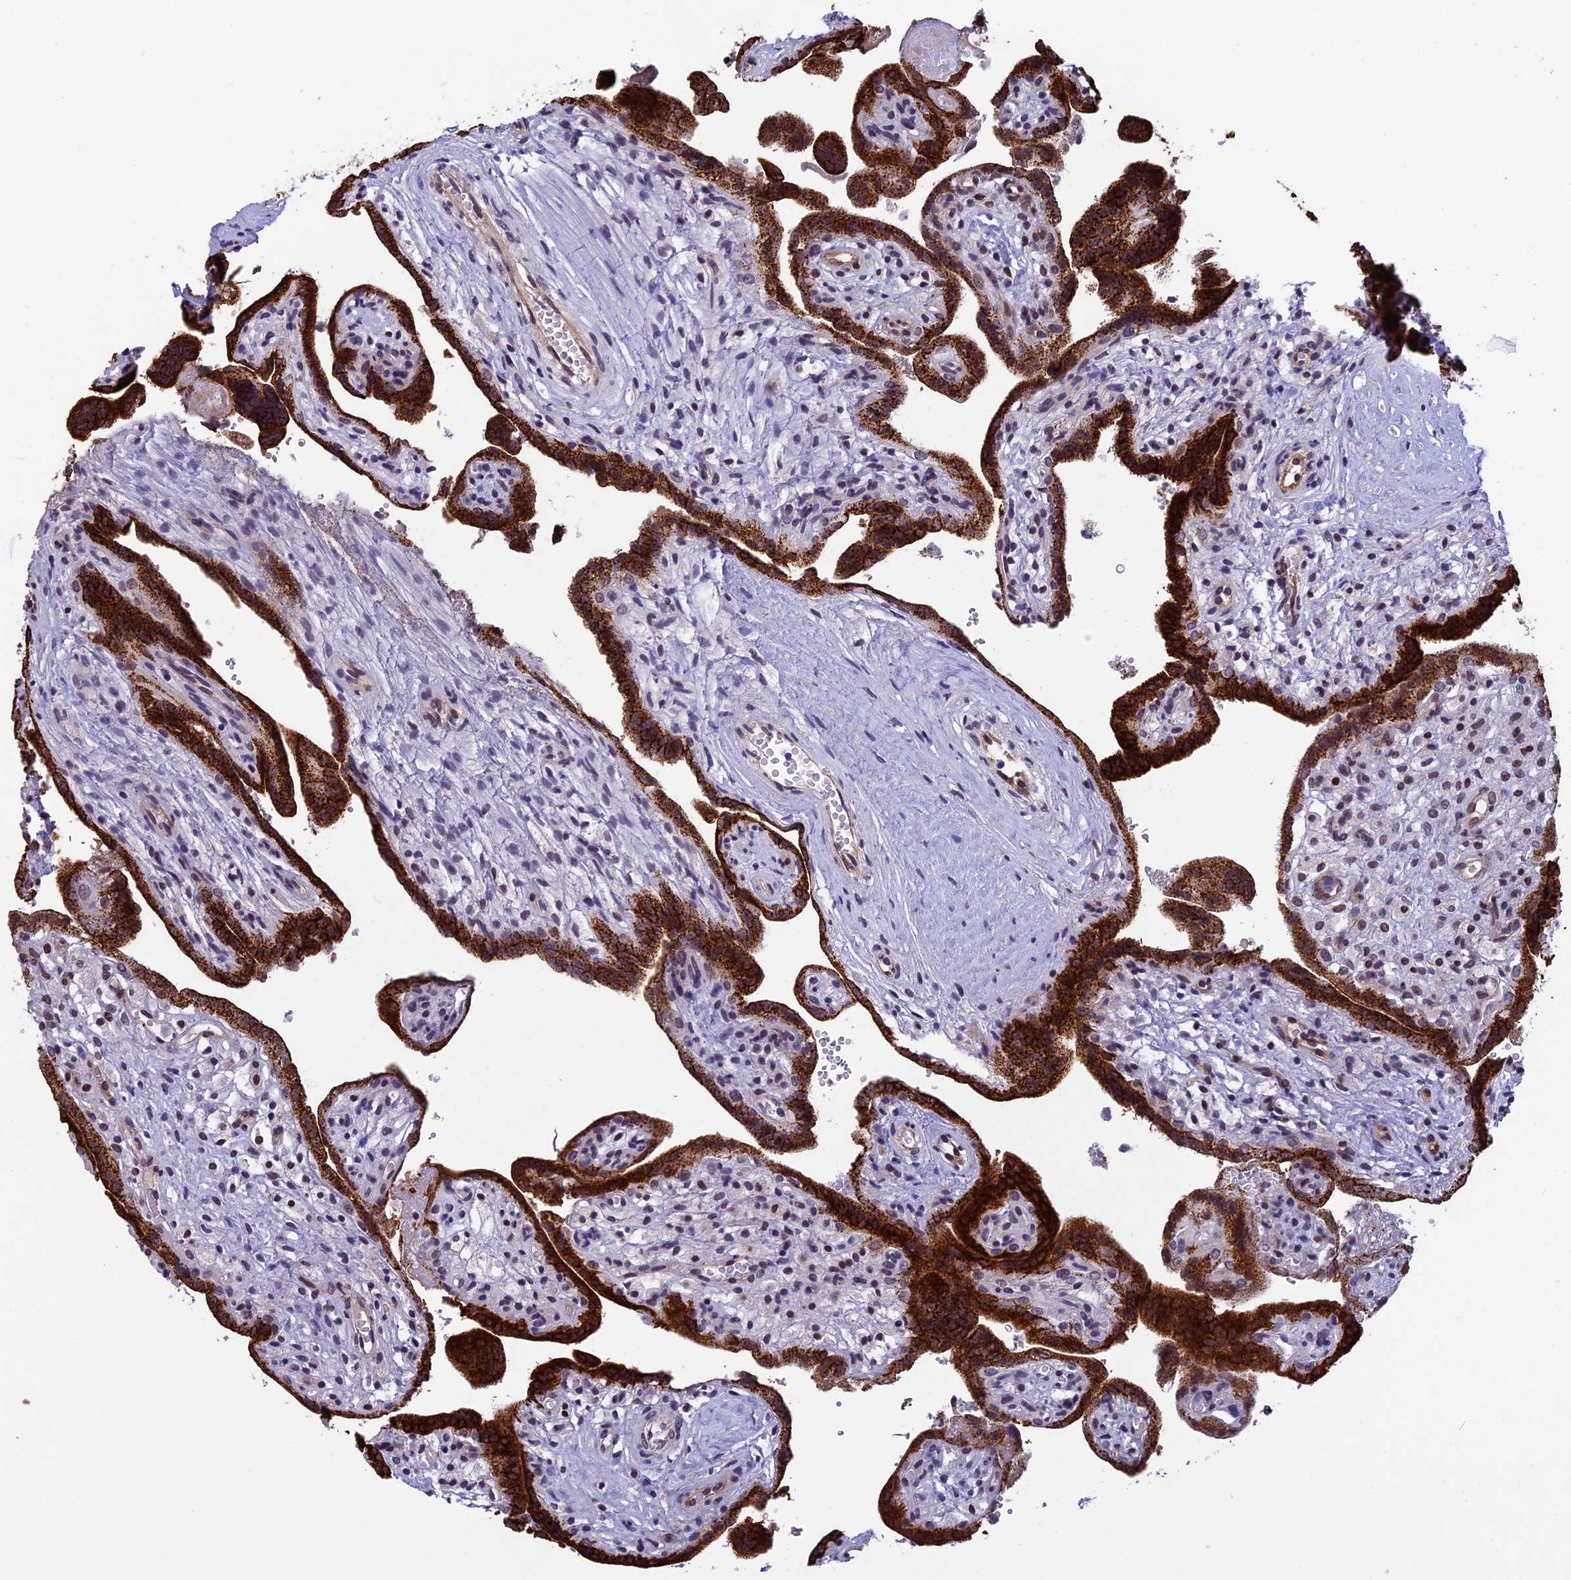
{"staining": {"intensity": "strong", "quantity": ">75%", "location": "cytoplasmic/membranous,nuclear"}, "tissue": "placenta", "cell_type": "Trophoblastic cells", "image_type": "normal", "snomed": [{"axis": "morphology", "description": "Normal tissue, NOS"}, {"axis": "topography", "description": "Placenta"}], "caption": "Unremarkable placenta demonstrates strong cytoplasmic/membranous,nuclear expression in approximately >75% of trophoblastic cells, visualized by immunohistochemistry. The protein of interest is shown in brown color, while the nuclei are stained blue.", "gene": "NIPBL", "patient": {"sex": "female", "age": 37}}